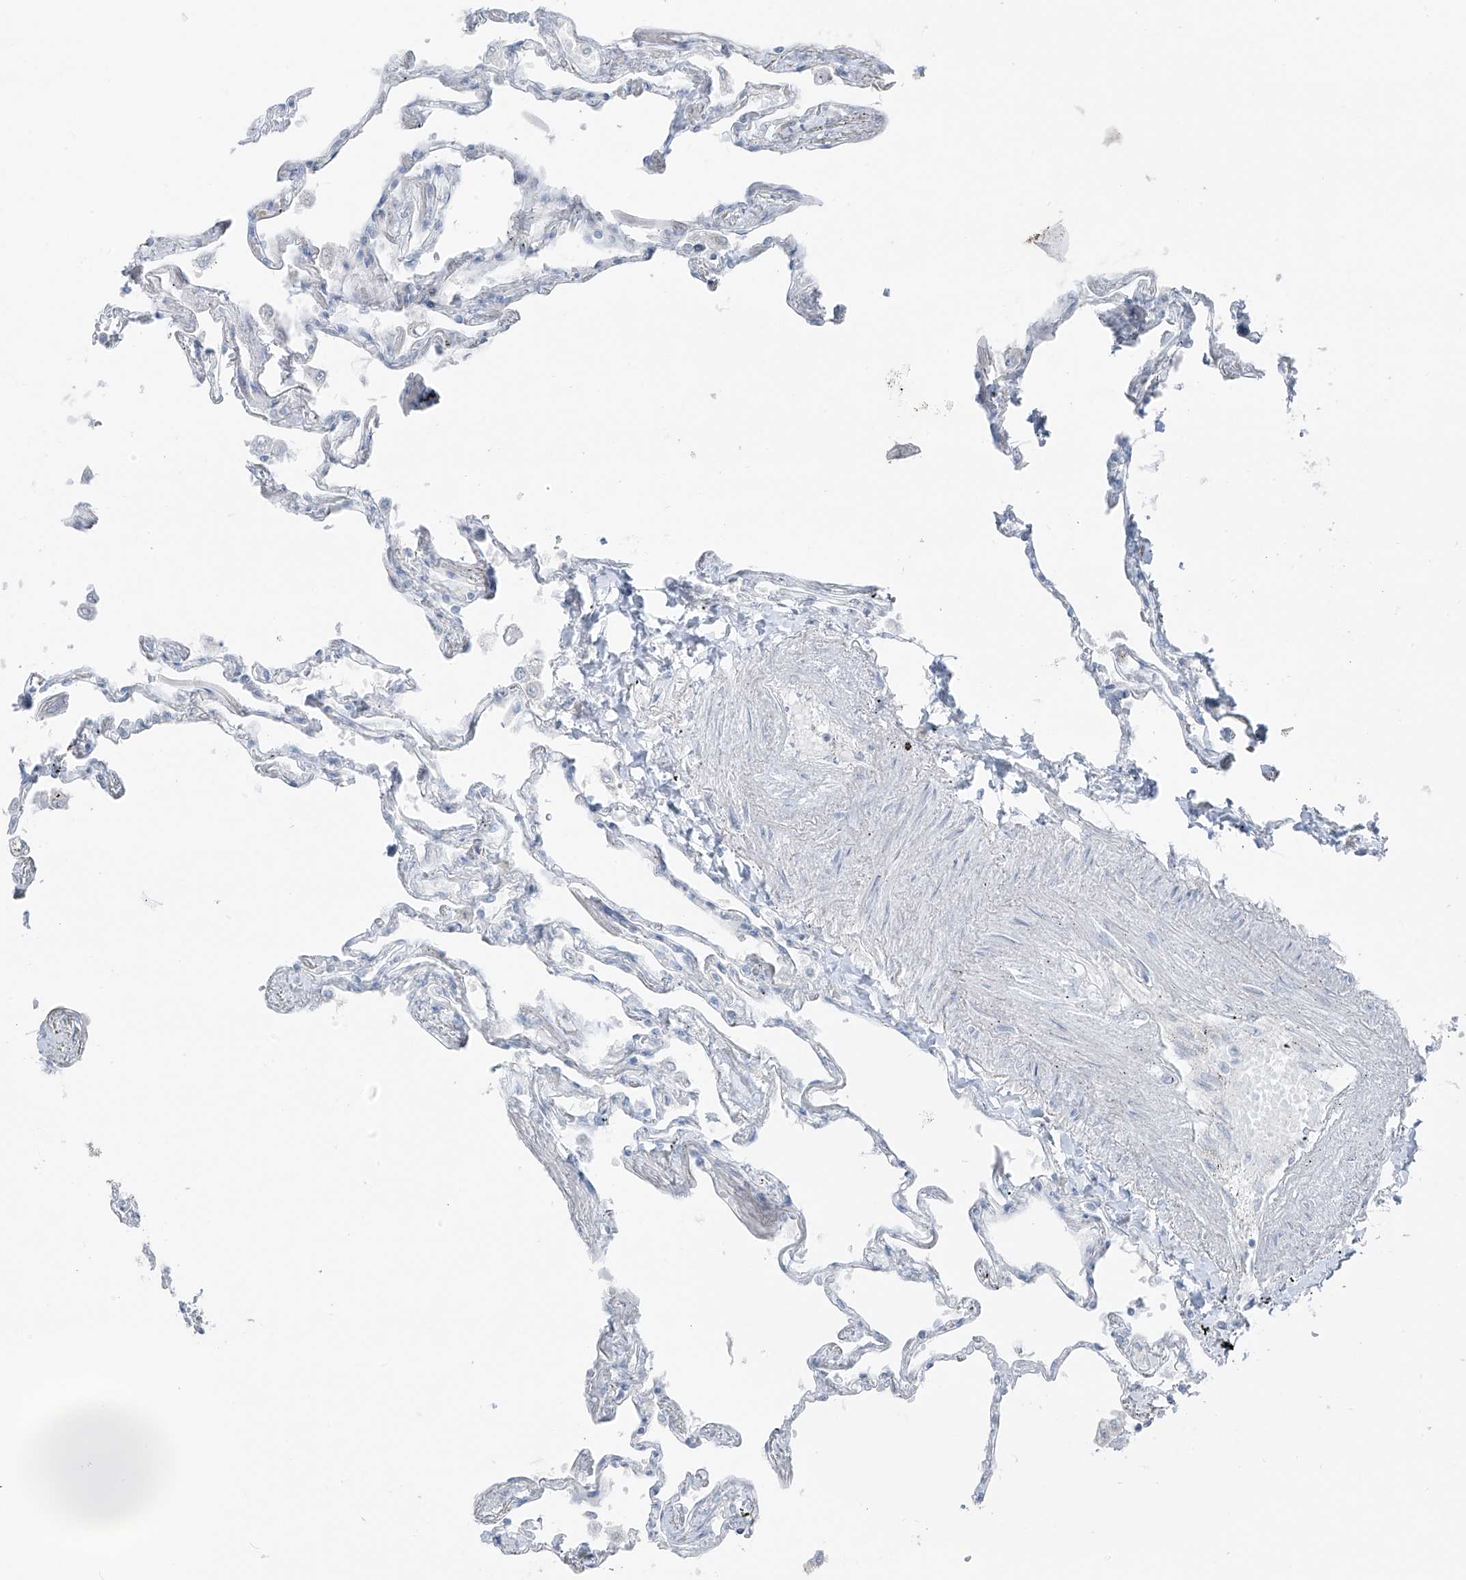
{"staining": {"intensity": "negative", "quantity": "none", "location": "none"}, "tissue": "lung", "cell_type": "Alveolar cells", "image_type": "normal", "snomed": [{"axis": "morphology", "description": "Normal tissue, NOS"}, {"axis": "topography", "description": "Lung"}], "caption": "Immunohistochemical staining of unremarkable lung demonstrates no significant expression in alveolar cells. Nuclei are stained in blue.", "gene": "PRDM6", "patient": {"sex": "female", "age": 67}}